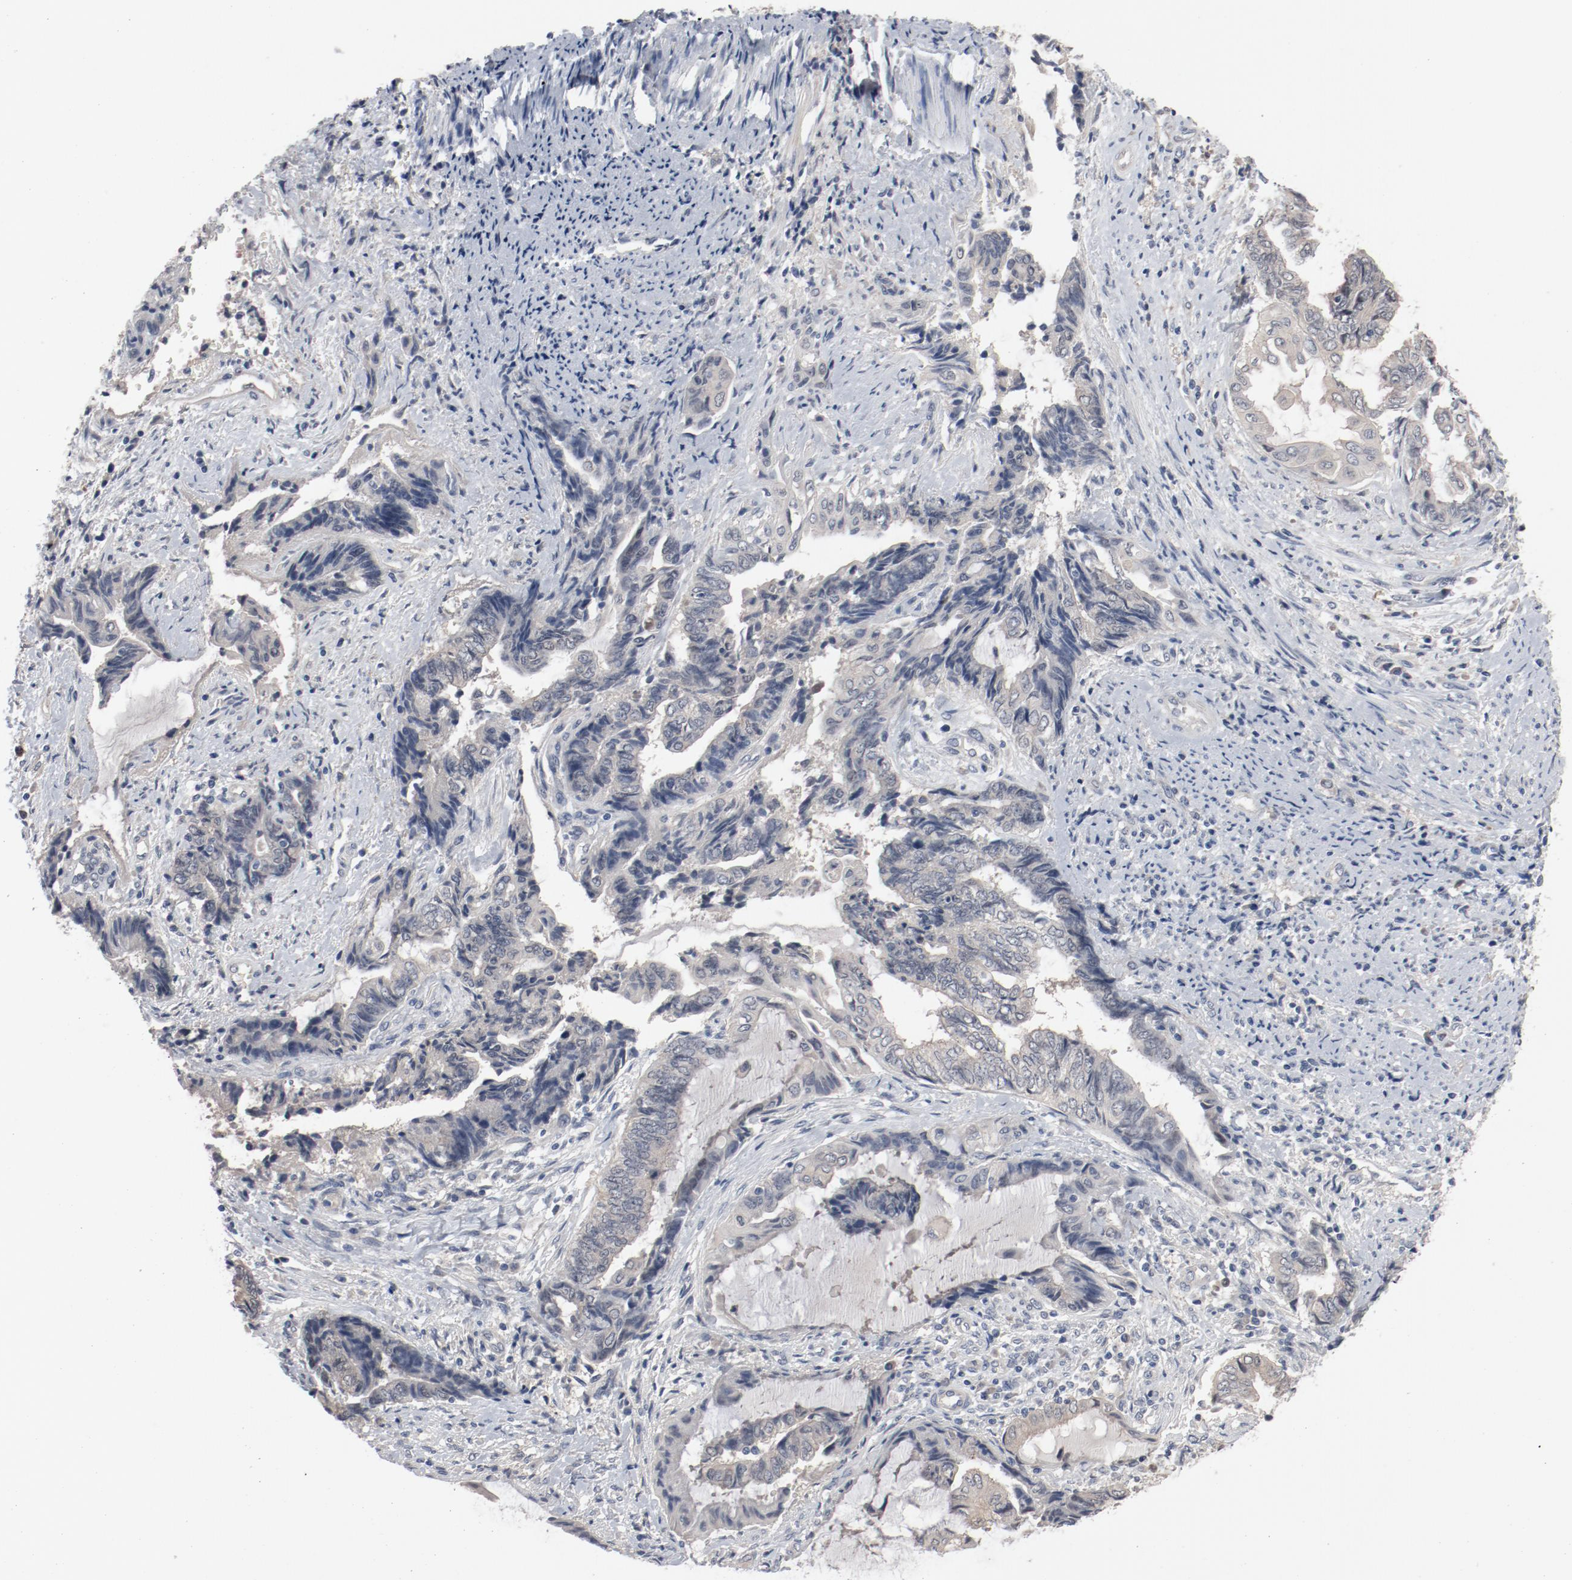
{"staining": {"intensity": "weak", "quantity": ">75%", "location": "cytoplasmic/membranous"}, "tissue": "endometrial cancer", "cell_type": "Tumor cells", "image_type": "cancer", "snomed": [{"axis": "morphology", "description": "Adenocarcinoma, NOS"}, {"axis": "topography", "description": "Uterus"}, {"axis": "topography", "description": "Endometrium"}], "caption": "Weak cytoplasmic/membranous staining for a protein is identified in approximately >75% of tumor cells of endometrial cancer using immunohistochemistry (IHC).", "gene": "DNAL4", "patient": {"sex": "female", "age": 70}}